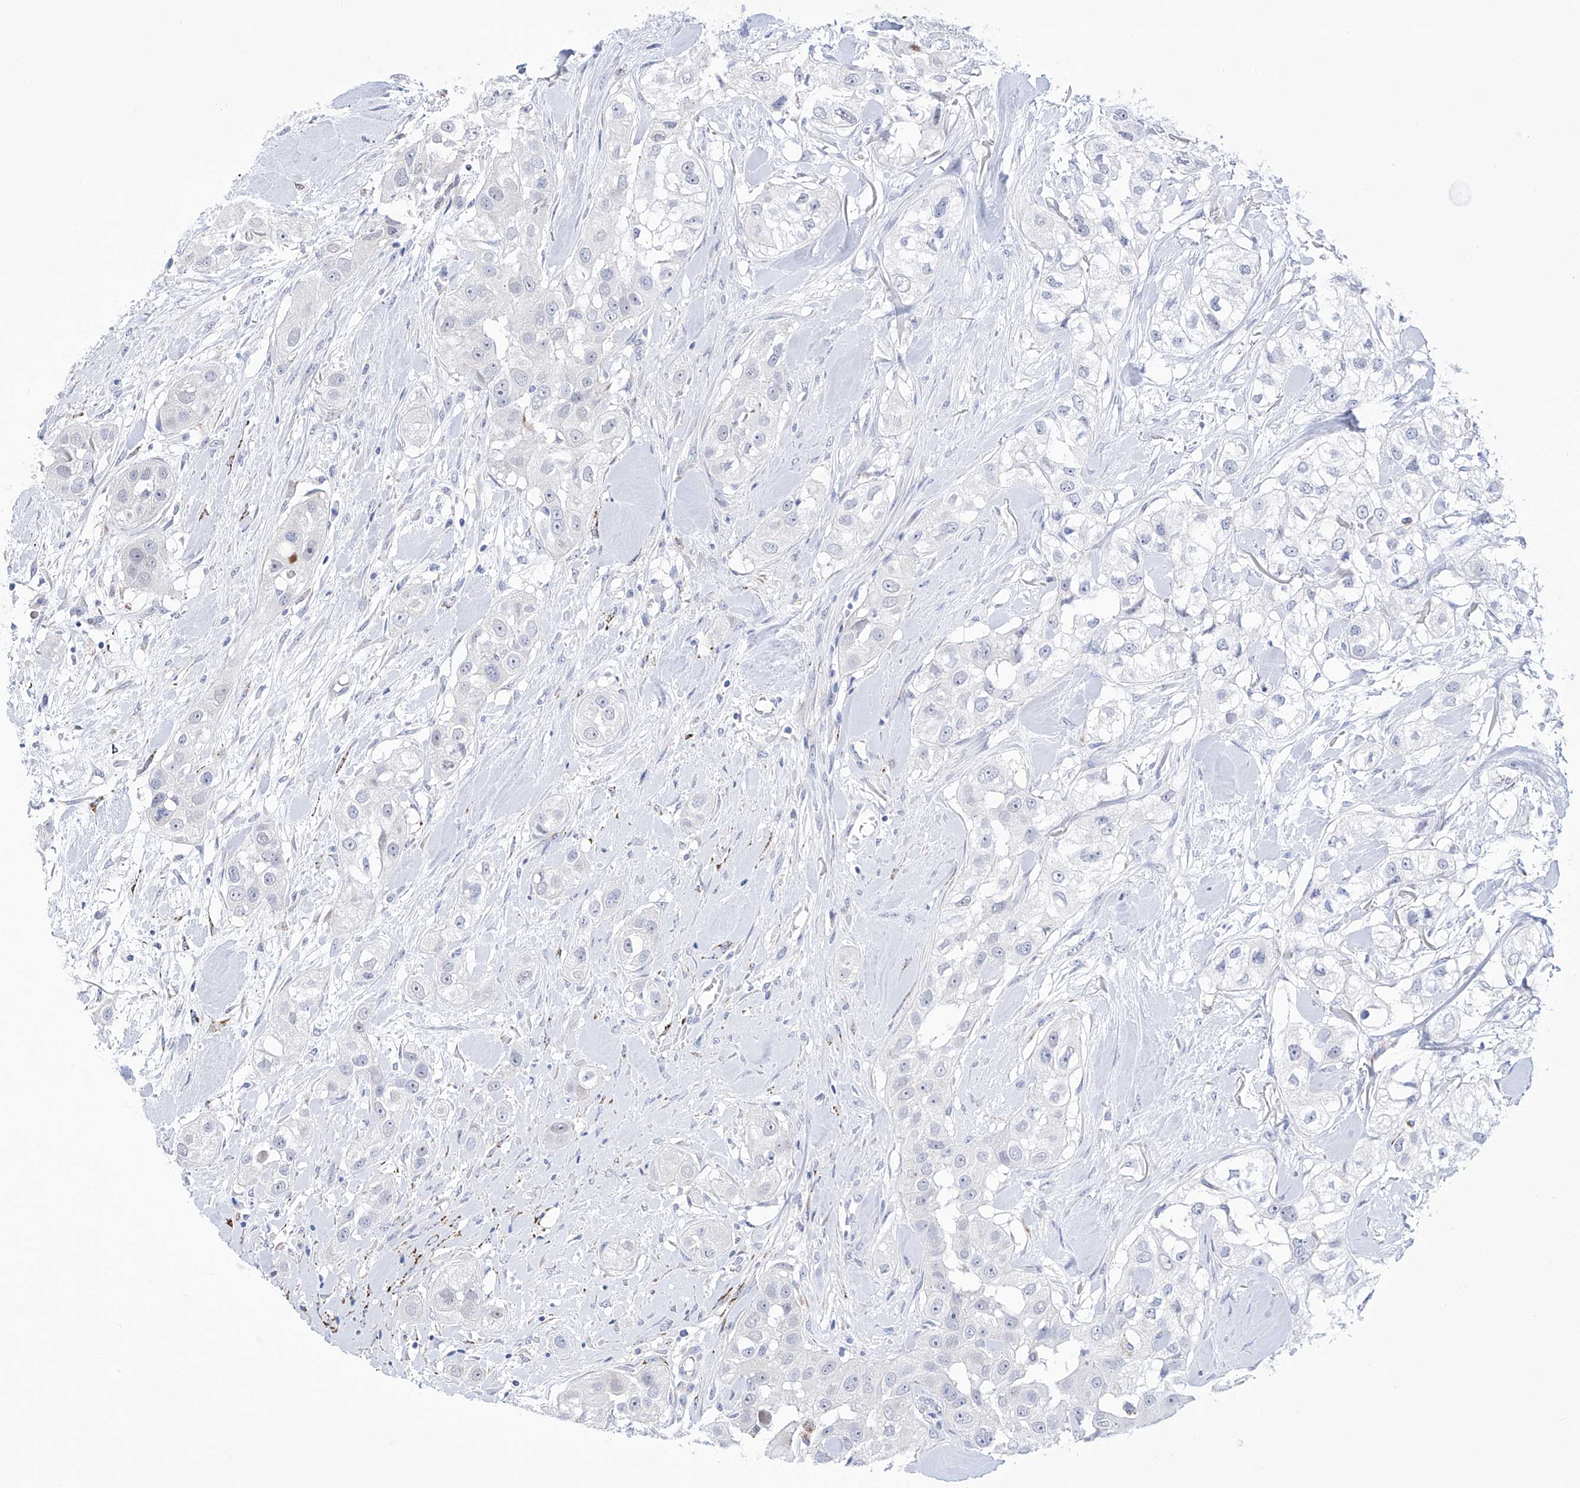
{"staining": {"intensity": "negative", "quantity": "none", "location": "none"}, "tissue": "head and neck cancer", "cell_type": "Tumor cells", "image_type": "cancer", "snomed": [{"axis": "morphology", "description": "Normal tissue, NOS"}, {"axis": "morphology", "description": "Squamous cell carcinoma, NOS"}, {"axis": "topography", "description": "Skeletal muscle"}, {"axis": "topography", "description": "Head-Neck"}], "caption": "Head and neck squamous cell carcinoma was stained to show a protein in brown. There is no significant staining in tumor cells.", "gene": "C1orf87", "patient": {"sex": "male", "age": 51}}